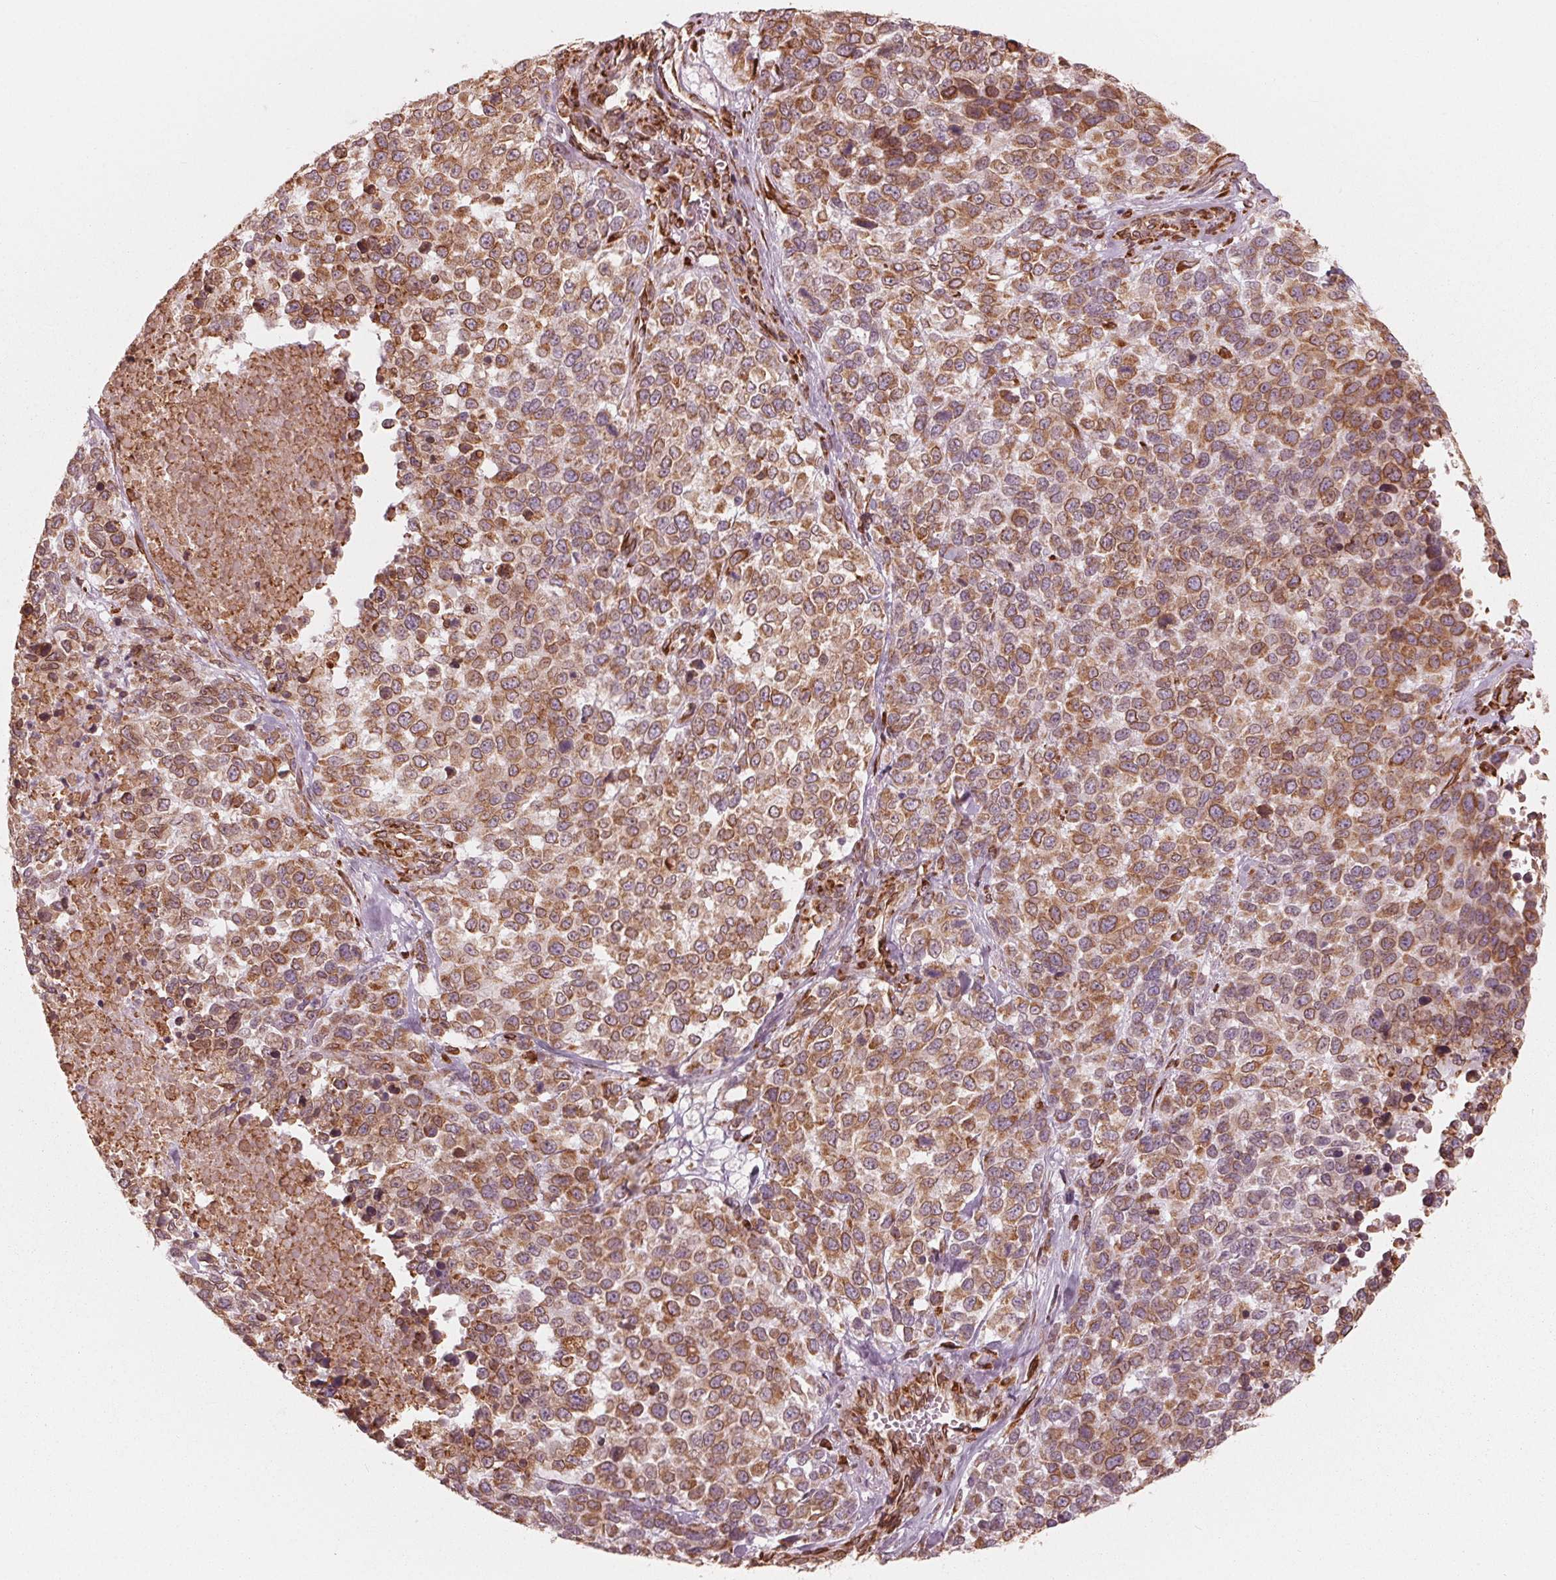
{"staining": {"intensity": "moderate", "quantity": ">75%", "location": "cytoplasmic/membranous"}, "tissue": "melanoma", "cell_type": "Tumor cells", "image_type": "cancer", "snomed": [{"axis": "morphology", "description": "Malignant melanoma, Metastatic site"}, {"axis": "topography", "description": "Skin"}], "caption": "Immunohistochemical staining of melanoma reveals medium levels of moderate cytoplasmic/membranous protein positivity in about >75% of tumor cells.", "gene": "IKBIP", "patient": {"sex": "male", "age": 84}}